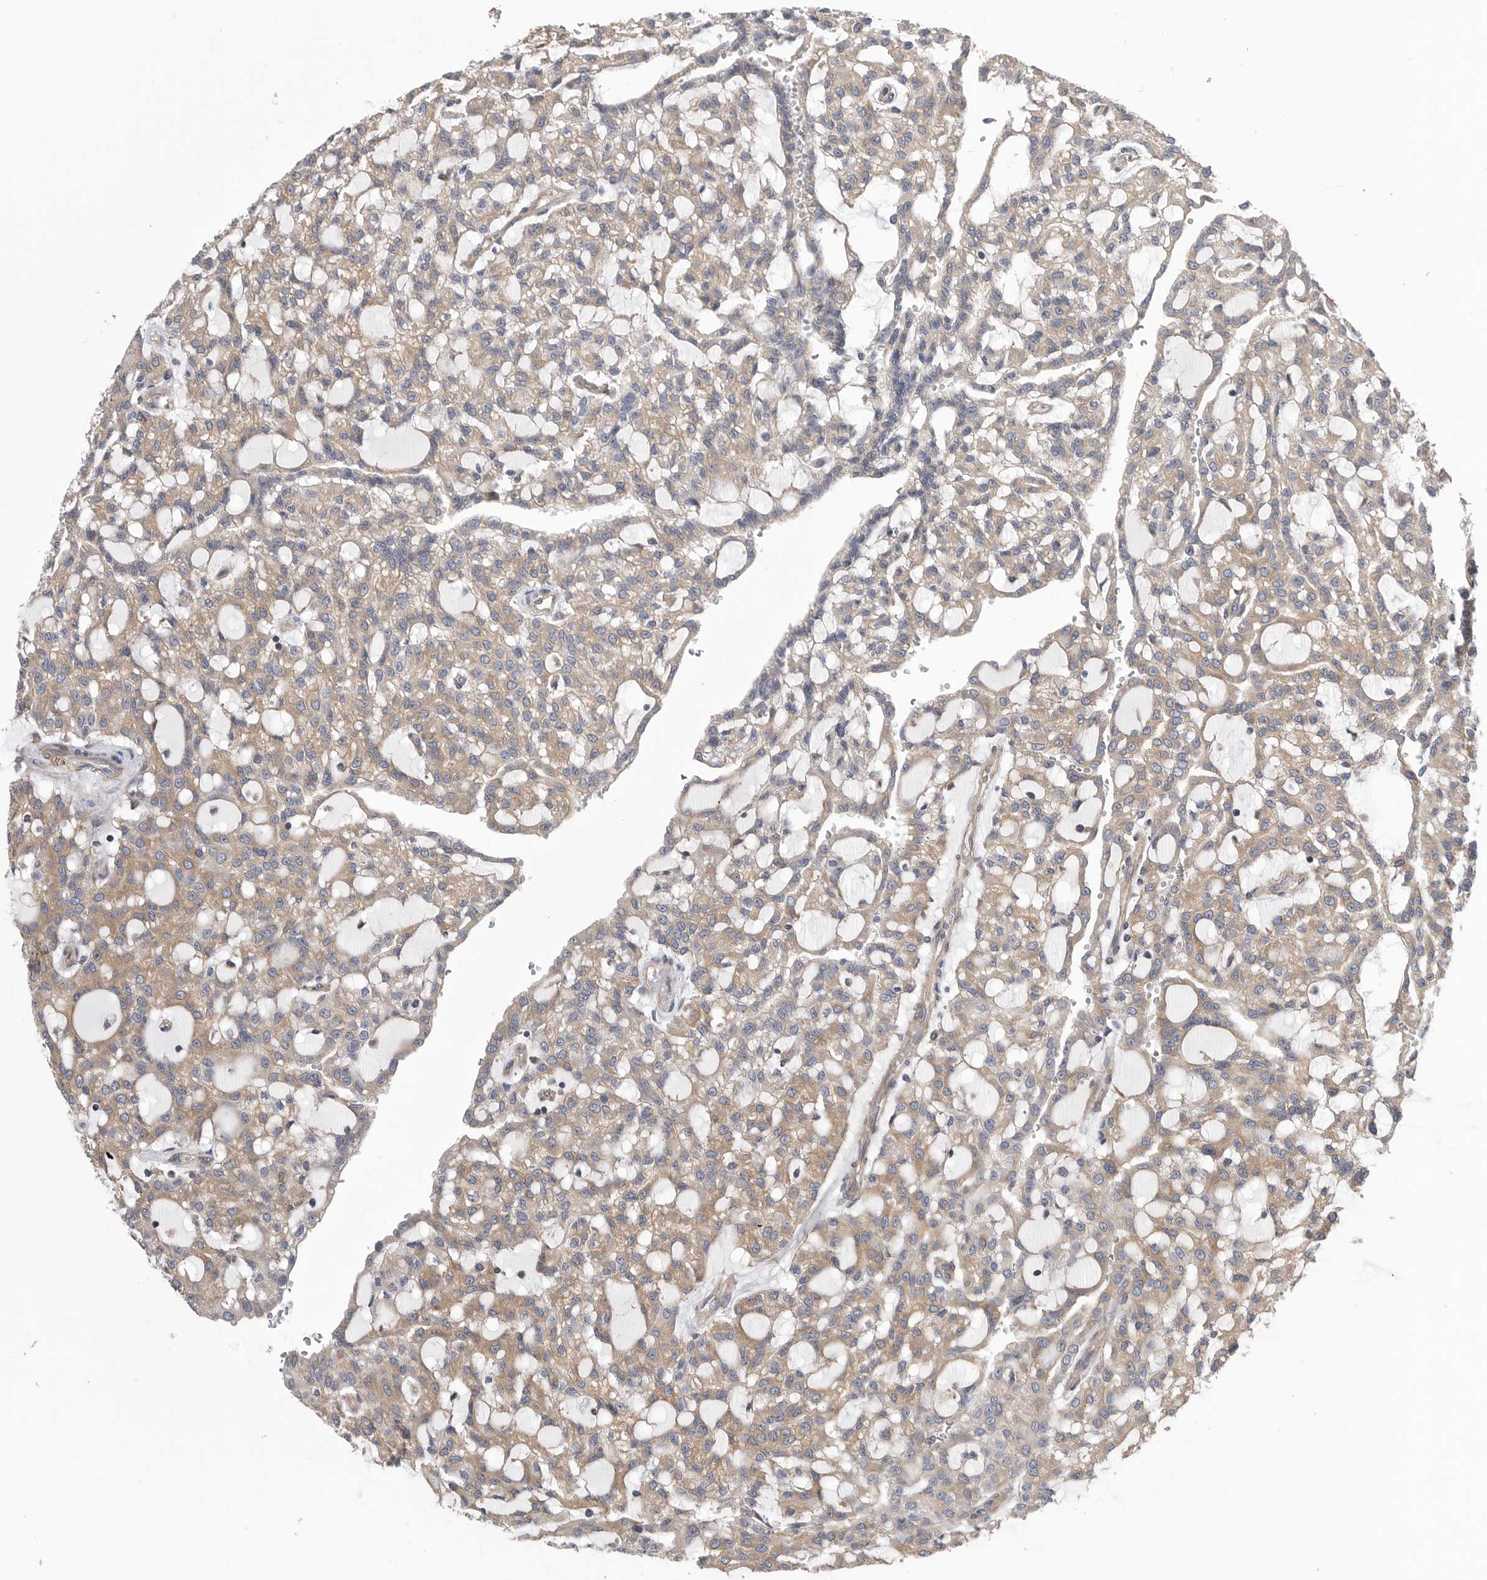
{"staining": {"intensity": "weak", "quantity": ">75%", "location": "cytoplasmic/membranous"}, "tissue": "renal cancer", "cell_type": "Tumor cells", "image_type": "cancer", "snomed": [{"axis": "morphology", "description": "Adenocarcinoma, NOS"}, {"axis": "topography", "description": "Kidney"}], "caption": "There is low levels of weak cytoplasmic/membranous positivity in tumor cells of renal cancer, as demonstrated by immunohistochemical staining (brown color).", "gene": "OXR1", "patient": {"sex": "male", "age": 63}}